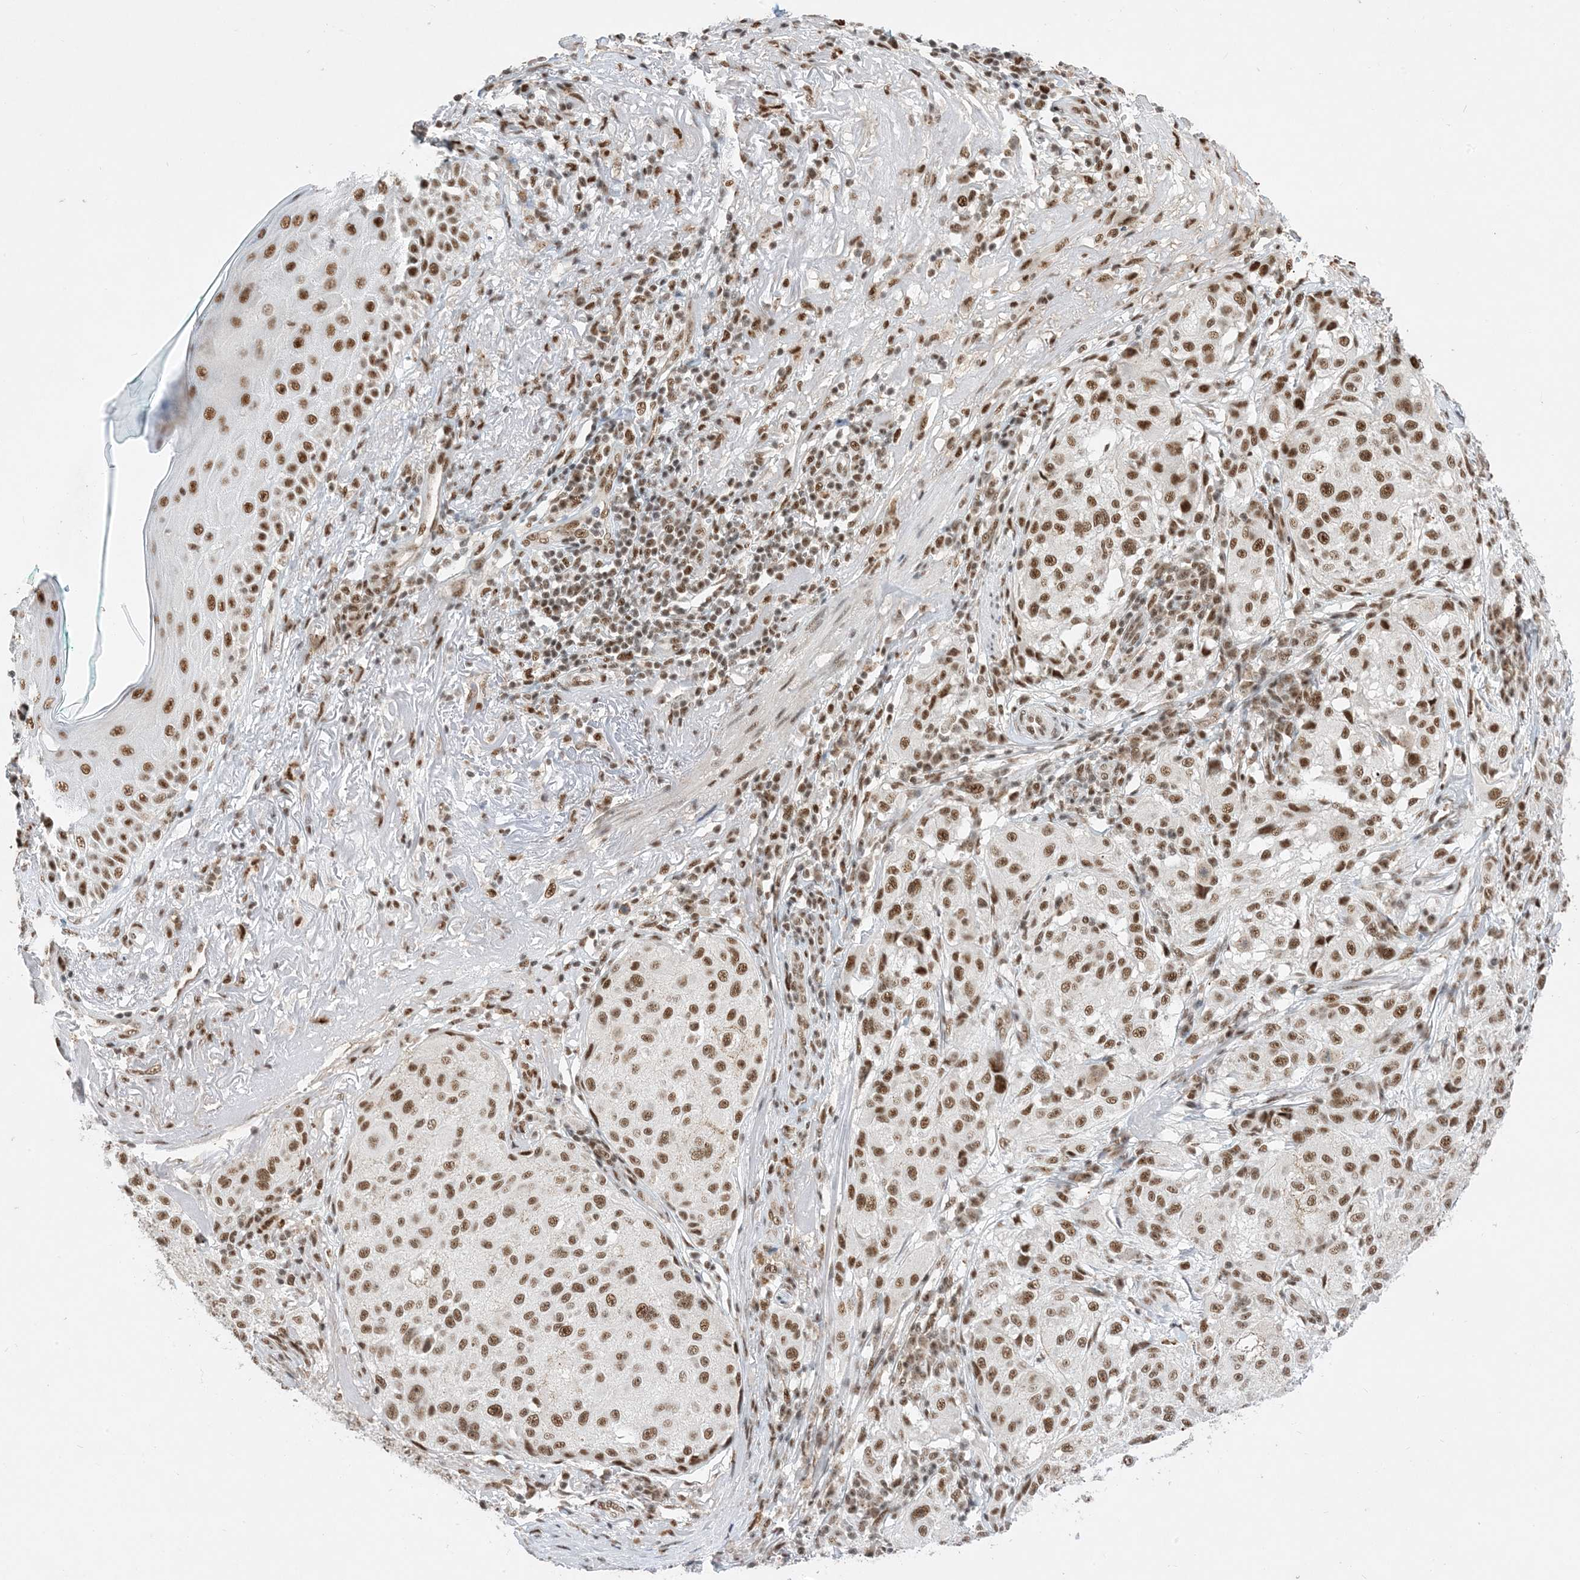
{"staining": {"intensity": "moderate", "quantity": ">75%", "location": "nuclear"}, "tissue": "melanoma", "cell_type": "Tumor cells", "image_type": "cancer", "snomed": [{"axis": "morphology", "description": "Necrosis, NOS"}, {"axis": "morphology", "description": "Malignant melanoma, NOS"}, {"axis": "topography", "description": "Skin"}], "caption": "Malignant melanoma stained with a protein marker demonstrates moderate staining in tumor cells.", "gene": "SF3A3", "patient": {"sex": "female", "age": 87}}